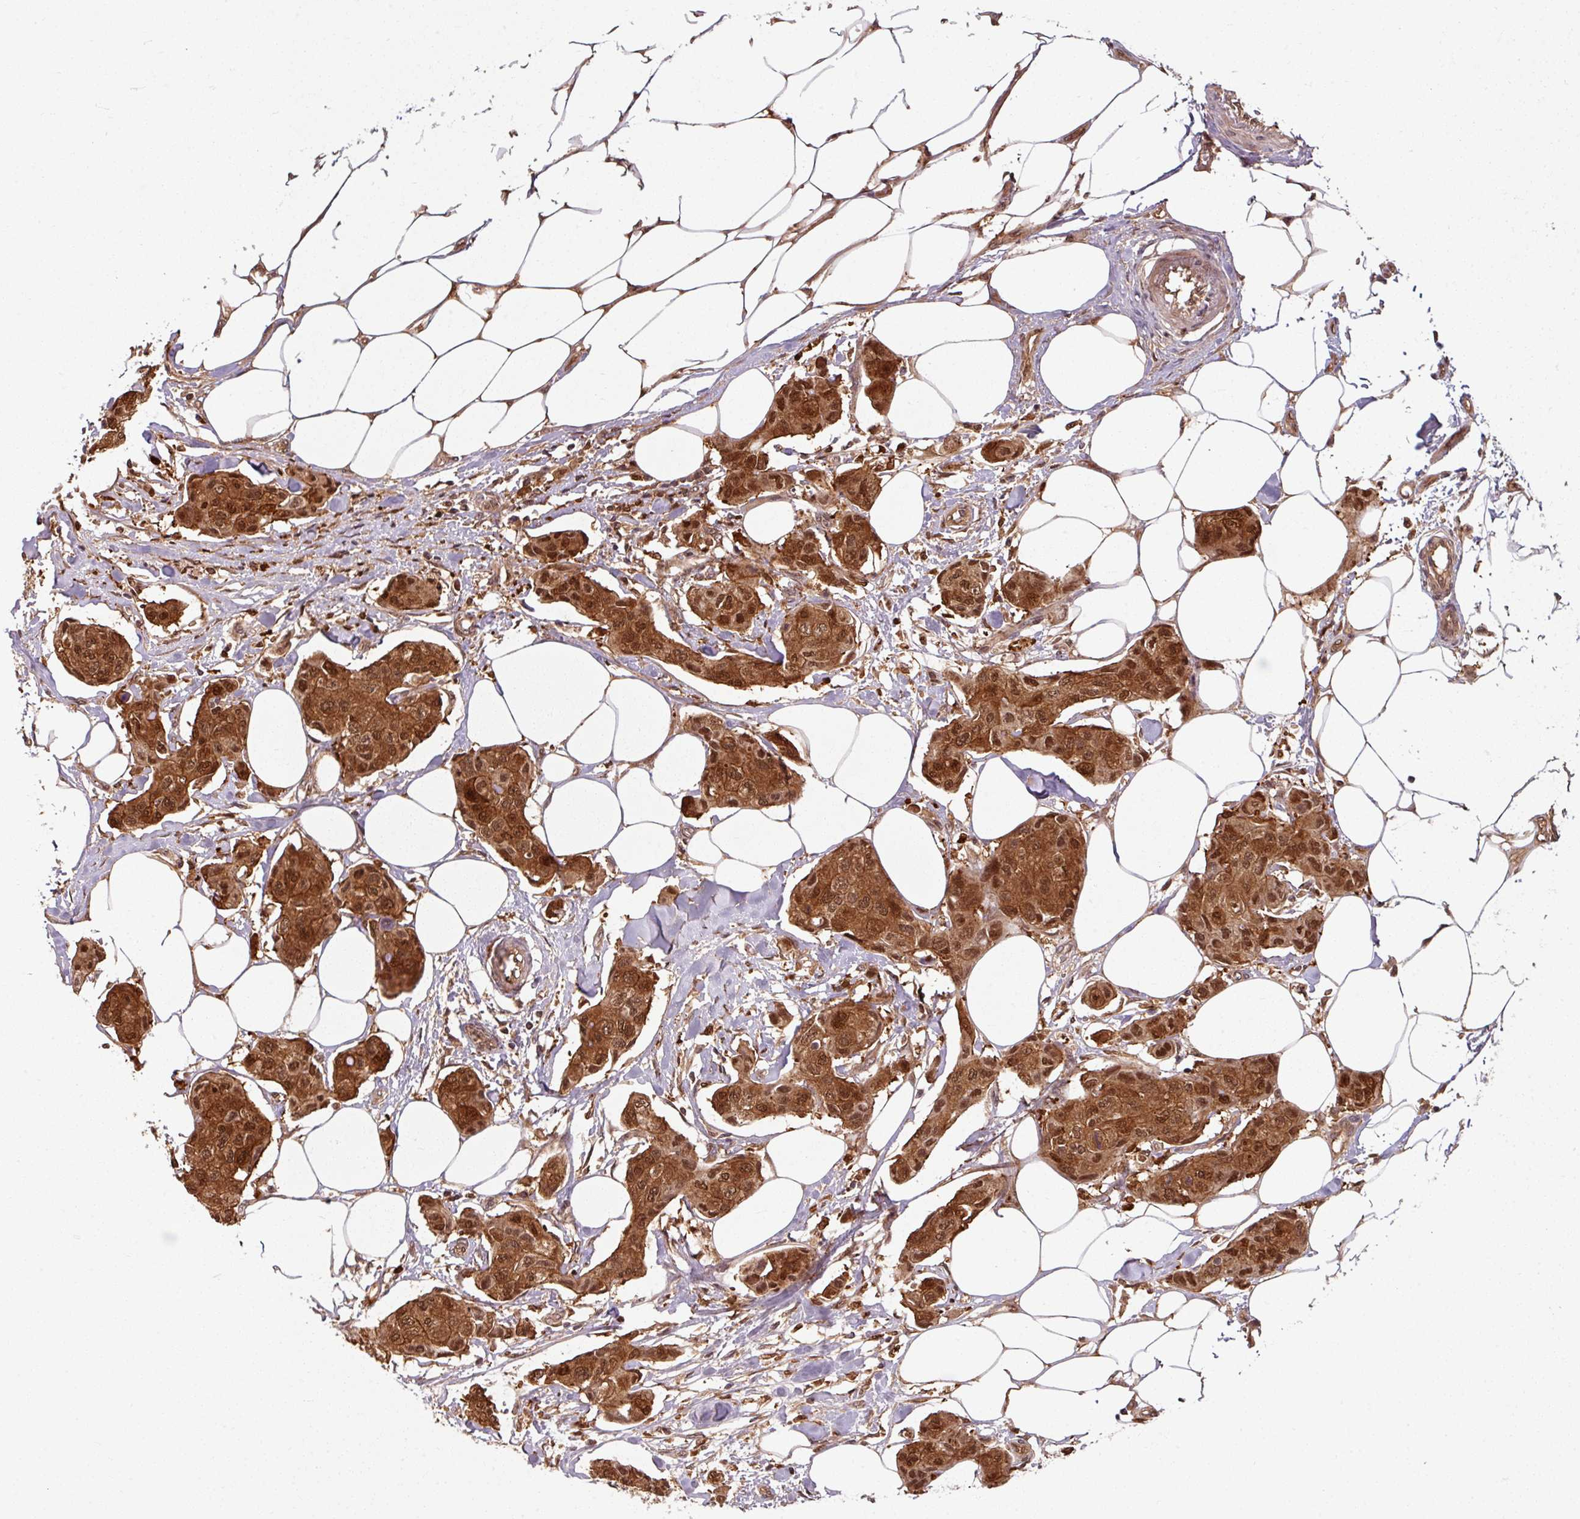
{"staining": {"intensity": "strong", "quantity": ">75%", "location": "cytoplasmic/membranous,nuclear"}, "tissue": "breast cancer", "cell_type": "Tumor cells", "image_type": "cancer", "snomed": [{"axis": "morphology", "description": "Duct carcinoma"}, {"axis": "topography", "description": "Breast"}, {"axis": "topography", "description": "Lymph node"}], "caption": "IHC staining of breast cancer (invasive ductal carcinoma), which shows high levels of strong cytoplasmic/membranous and nuclear staining in approximately >75% of tumor cells indicating strong cytoplasmic/membranous and nuclear protein positivity. The staining was performed using DAB (3,3'-diaminobenzidine) (brown) for protein detection and nuclei were counterstained in hematoxylin (blue).", "gene": "KCTD11", "patient": {"sex": "female", "age": 80}}